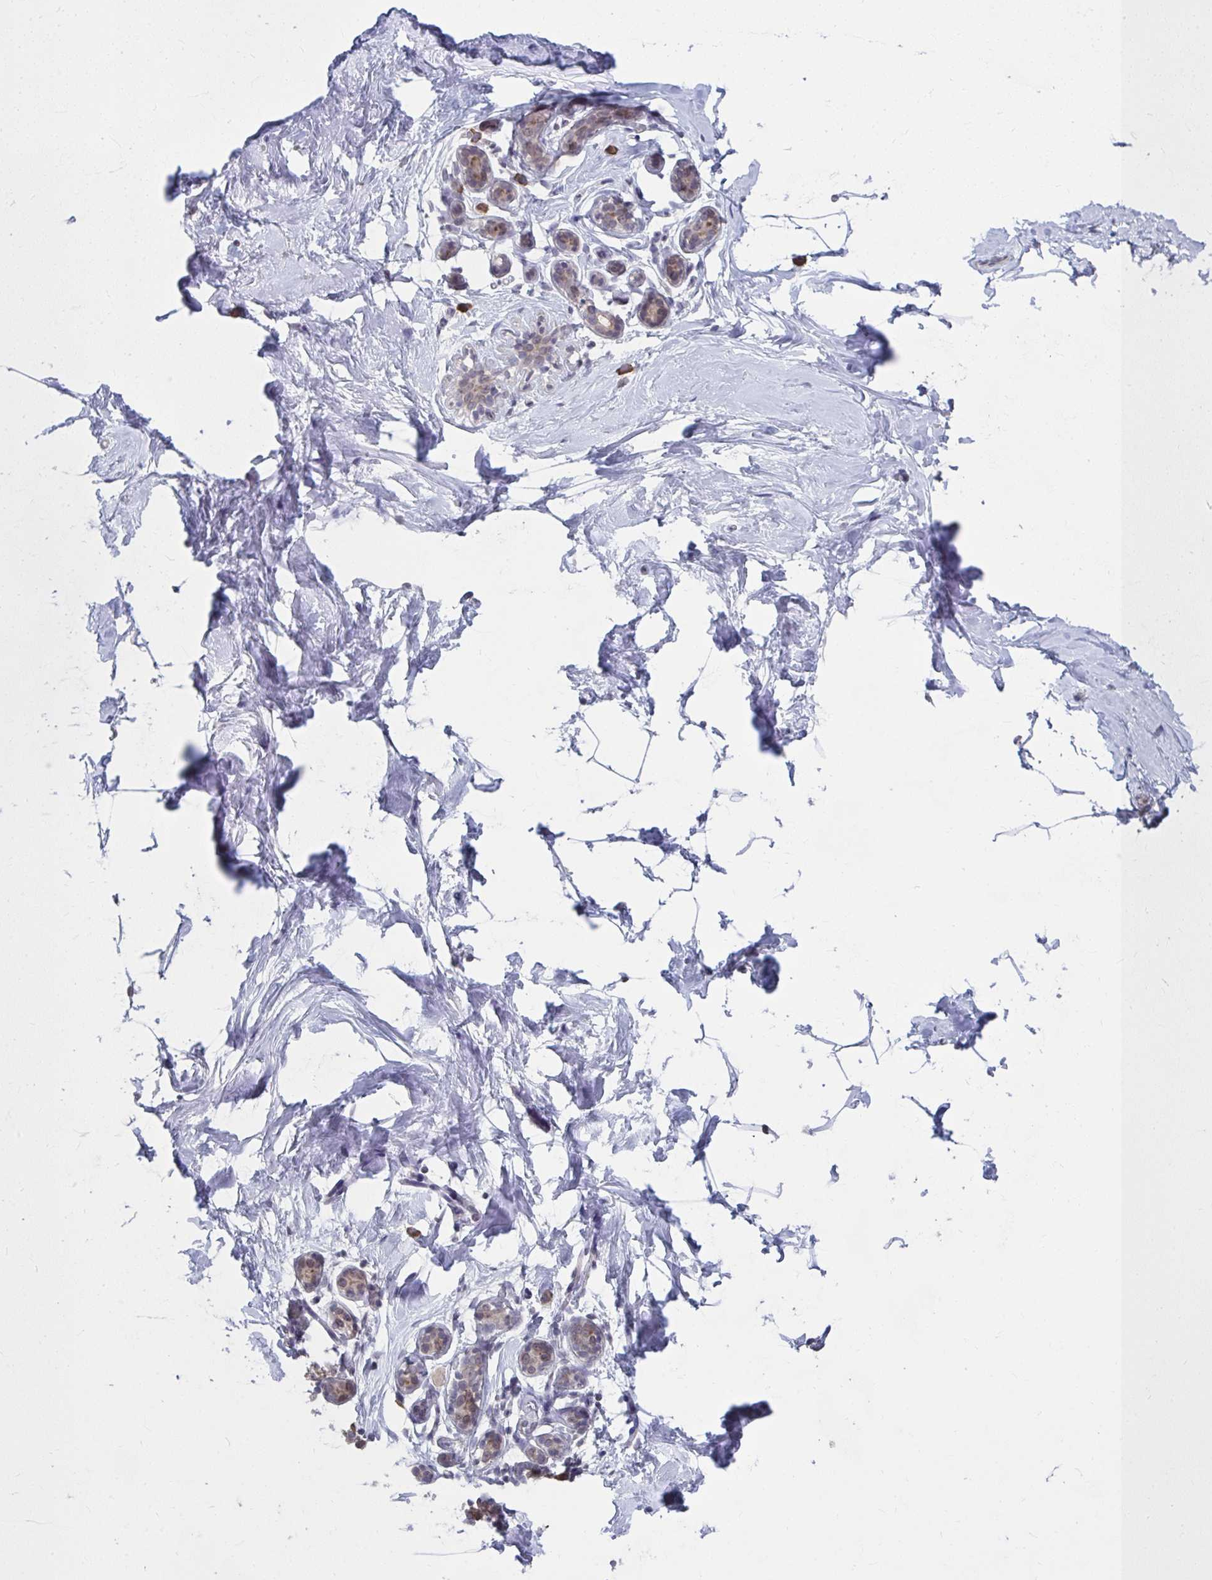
{"staining": {"intensity": "negative", "quantity": "none", "location": "none"}, "tissue": "breast", "cell_type": "Adipocytes", "image_type": "normal", "snomed": [{"axis": "morphology", "description": "Normal tissue, NOS"}, {"axis": "topography", "description": "Breast"}], "caption": "A high-resolution histopathology image shows immunohistochemistry staining of benign breast, which demonstrates no significant expression in adipocytes. Nuclei are stained in blue.", "gene": "NUP133", "patient": {"sex": "female", "age": 32}}